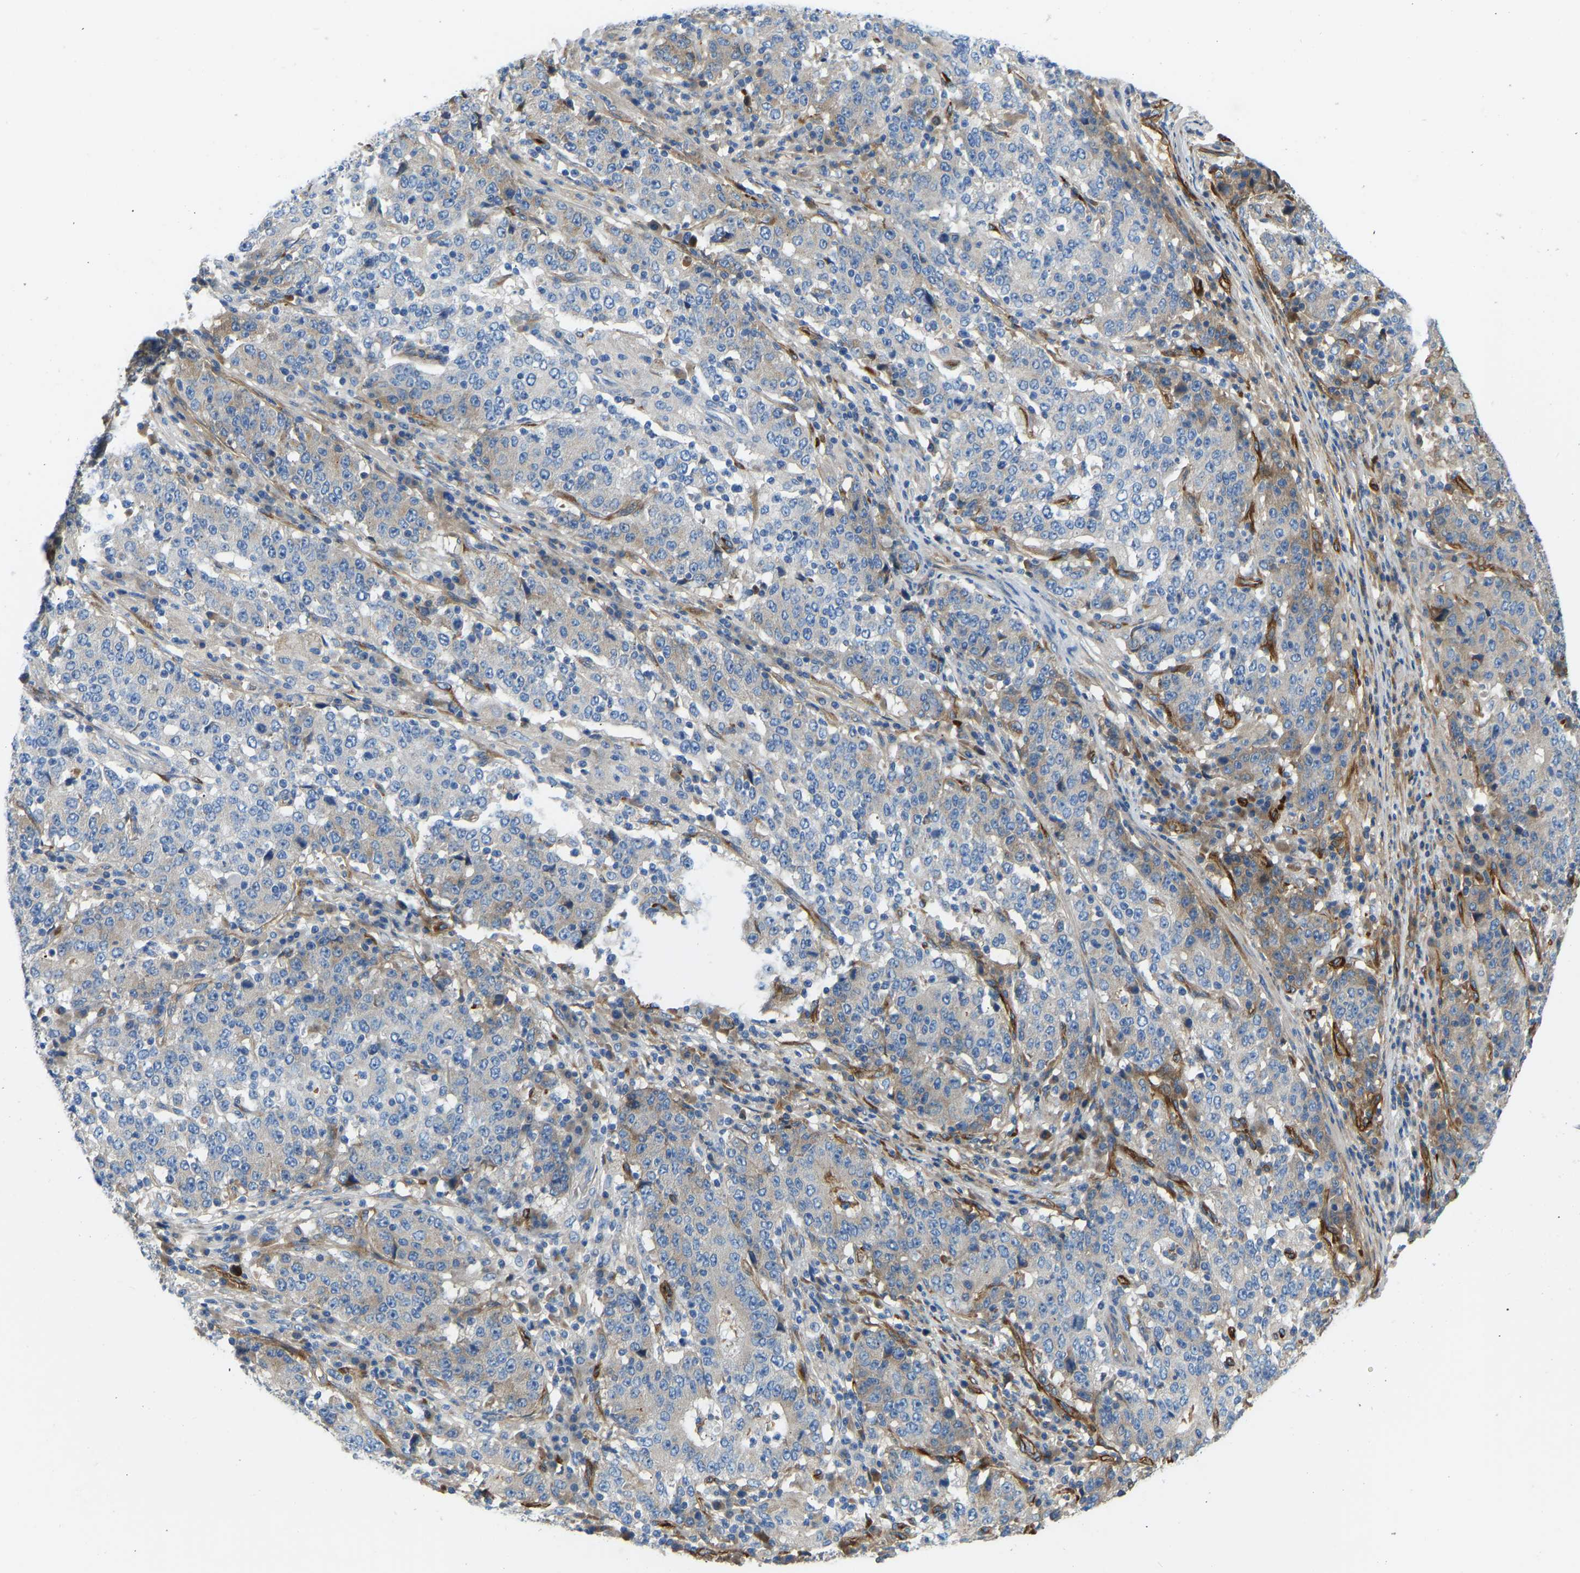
{"staining": {"intensity": "moderate", "quantity": "<25%", "location": "cytoplasmic/membranous"}, "tissue": "stomach cancer", "cell_type": "Tumor cells", "image_type": "cancer", "snomed": [{"axis": "morphology", "description": "Adenocarcinoma, NOS"}, {"axis": "topography", "description": "Stomach"}], "caption": "Stomach adenocarcinoma stained for a protein (brown) demonstrates moderate cytoplasmic/membranous positive expression in about <25% of tumor cells.", "gene": "COL15A1", "patient": {"sex": "male", "age": 59}}